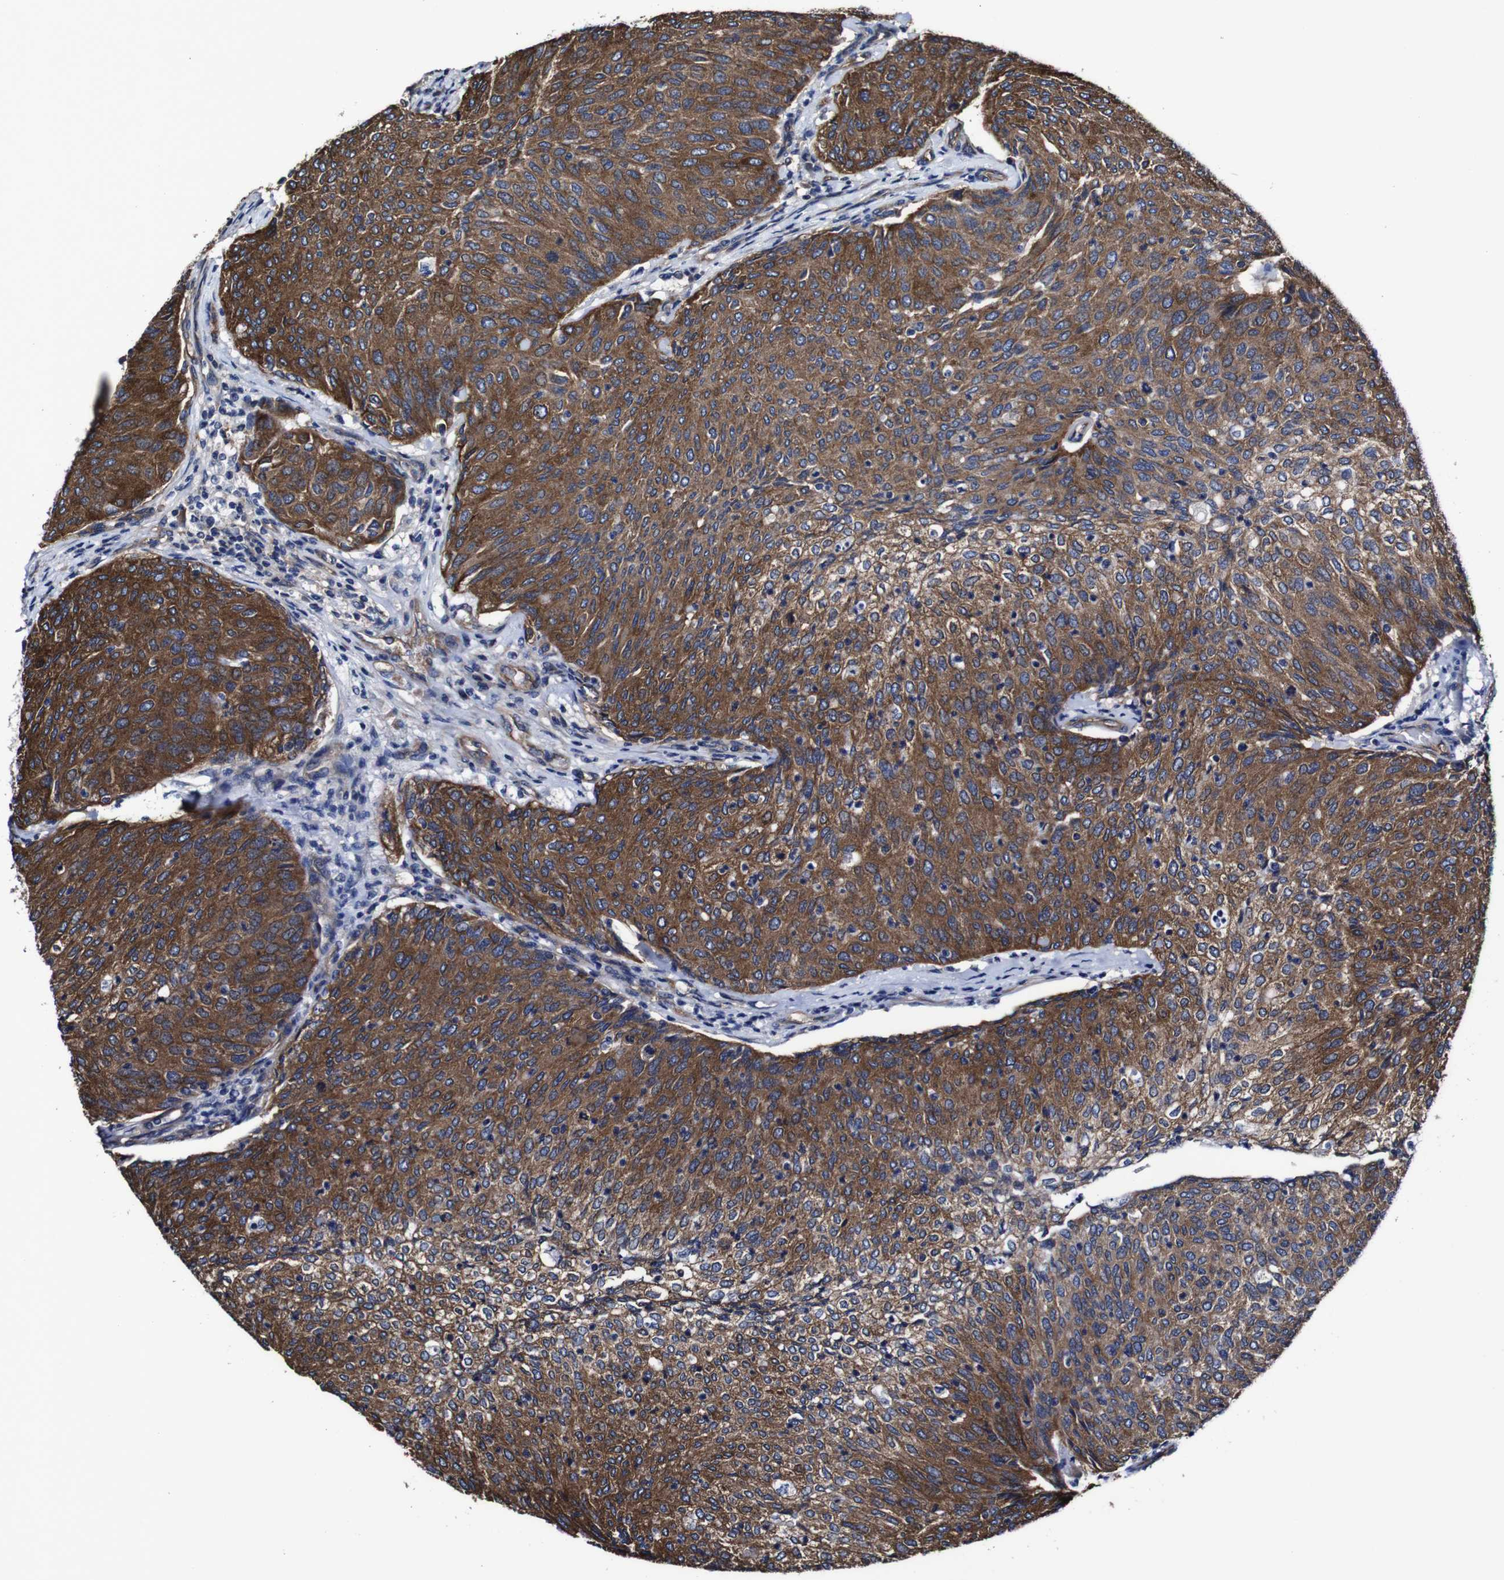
{"staining": {"intensity": "strong", "quantity": ">75%", "location": "cytoplasmic/membranous"}, "tissue": "urothelial cancer", "cell_type": "Tumor cells", "image_type": "cancer", "snomed": [{"axis": "morphology", "description": "Urothelial carcinoma, Low grade"}, {"axis": "topography", "description": "Urinary bladder"}], "caption": "A brown stain shows strong cytoplasmic/membranous expression of a protein in low-grade urothelial carcinoma tumor cells.", "gene": "CSF1R", "patient": {"sex": "female", "age": 79}}